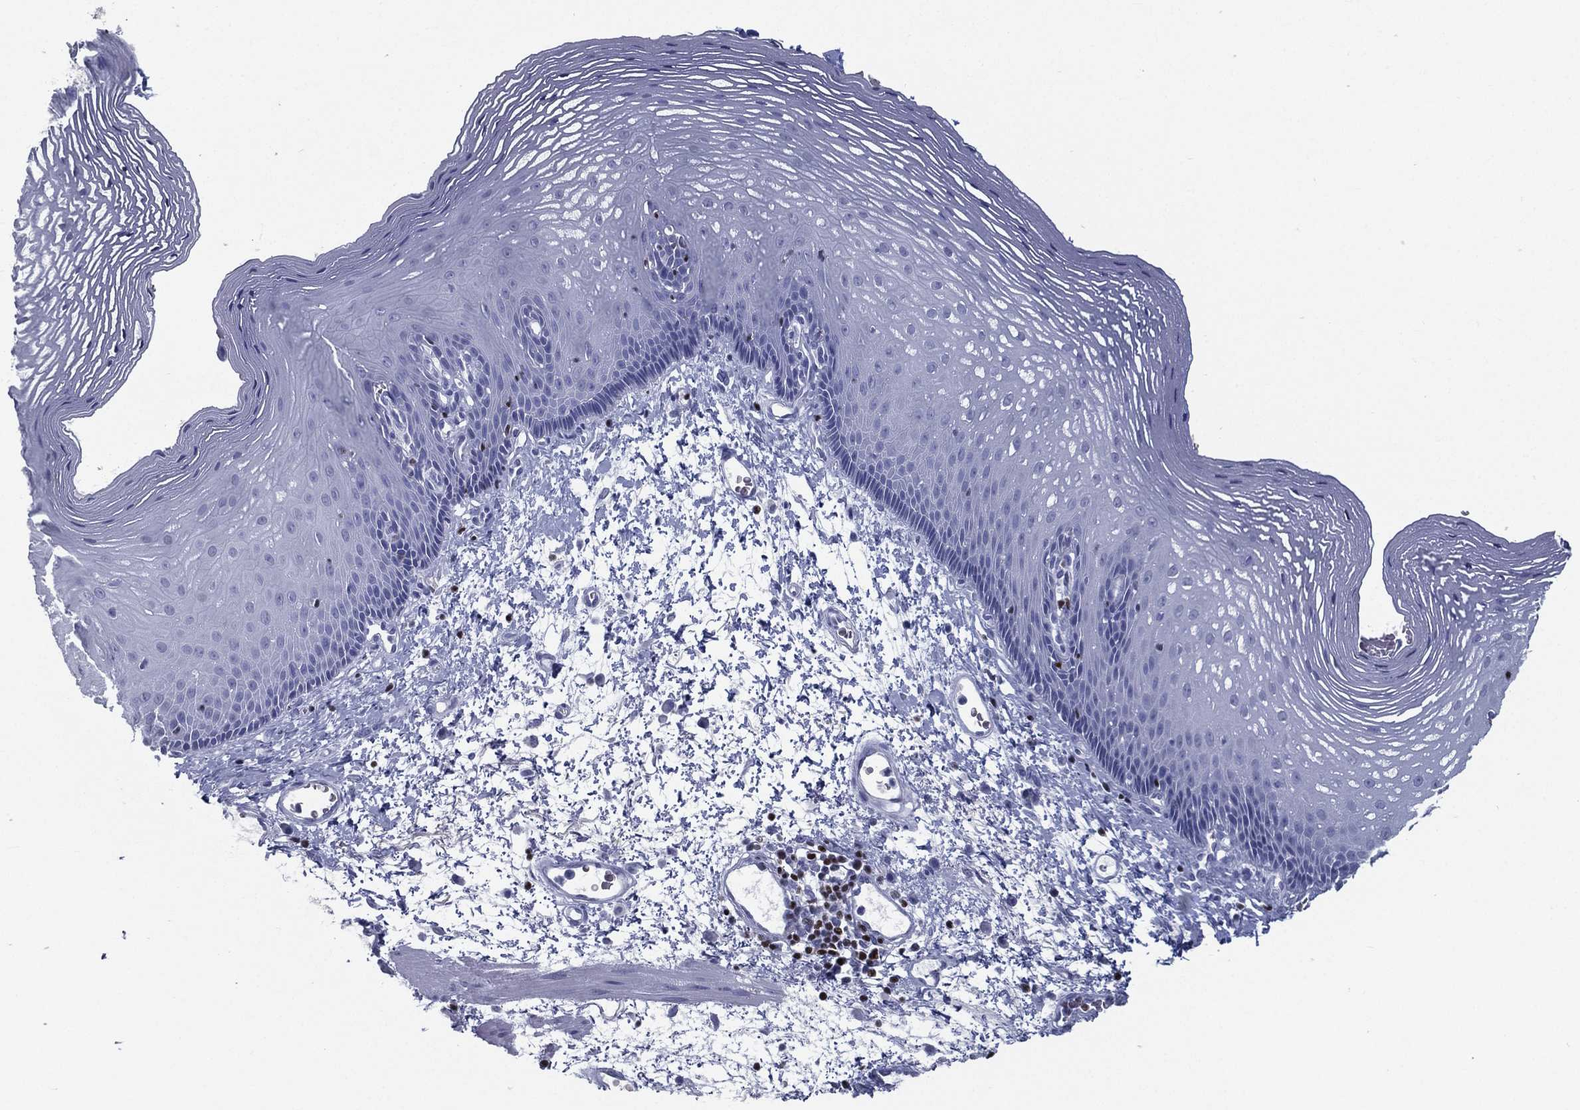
{"staining": {"intensity": "negative", "quantity": "none", "location": "none"}, "tissue": "esophagus", "cell_type": "Squamous epithelial cells", "image_type": "normal", "snomed": [{"axis": "morphology", "description": "Normal tissue, NOS"}, {"axis": "topography", "description": "Esophagus"}], "caption": "The micrograph exhibits no staining of squamous epithelial cells in normal esophagus. (DAB immunohistochemistry with hematoxylin counter stain).", "gene": "PYHIN1", "patient": {"sex": "male", "age": 76}}